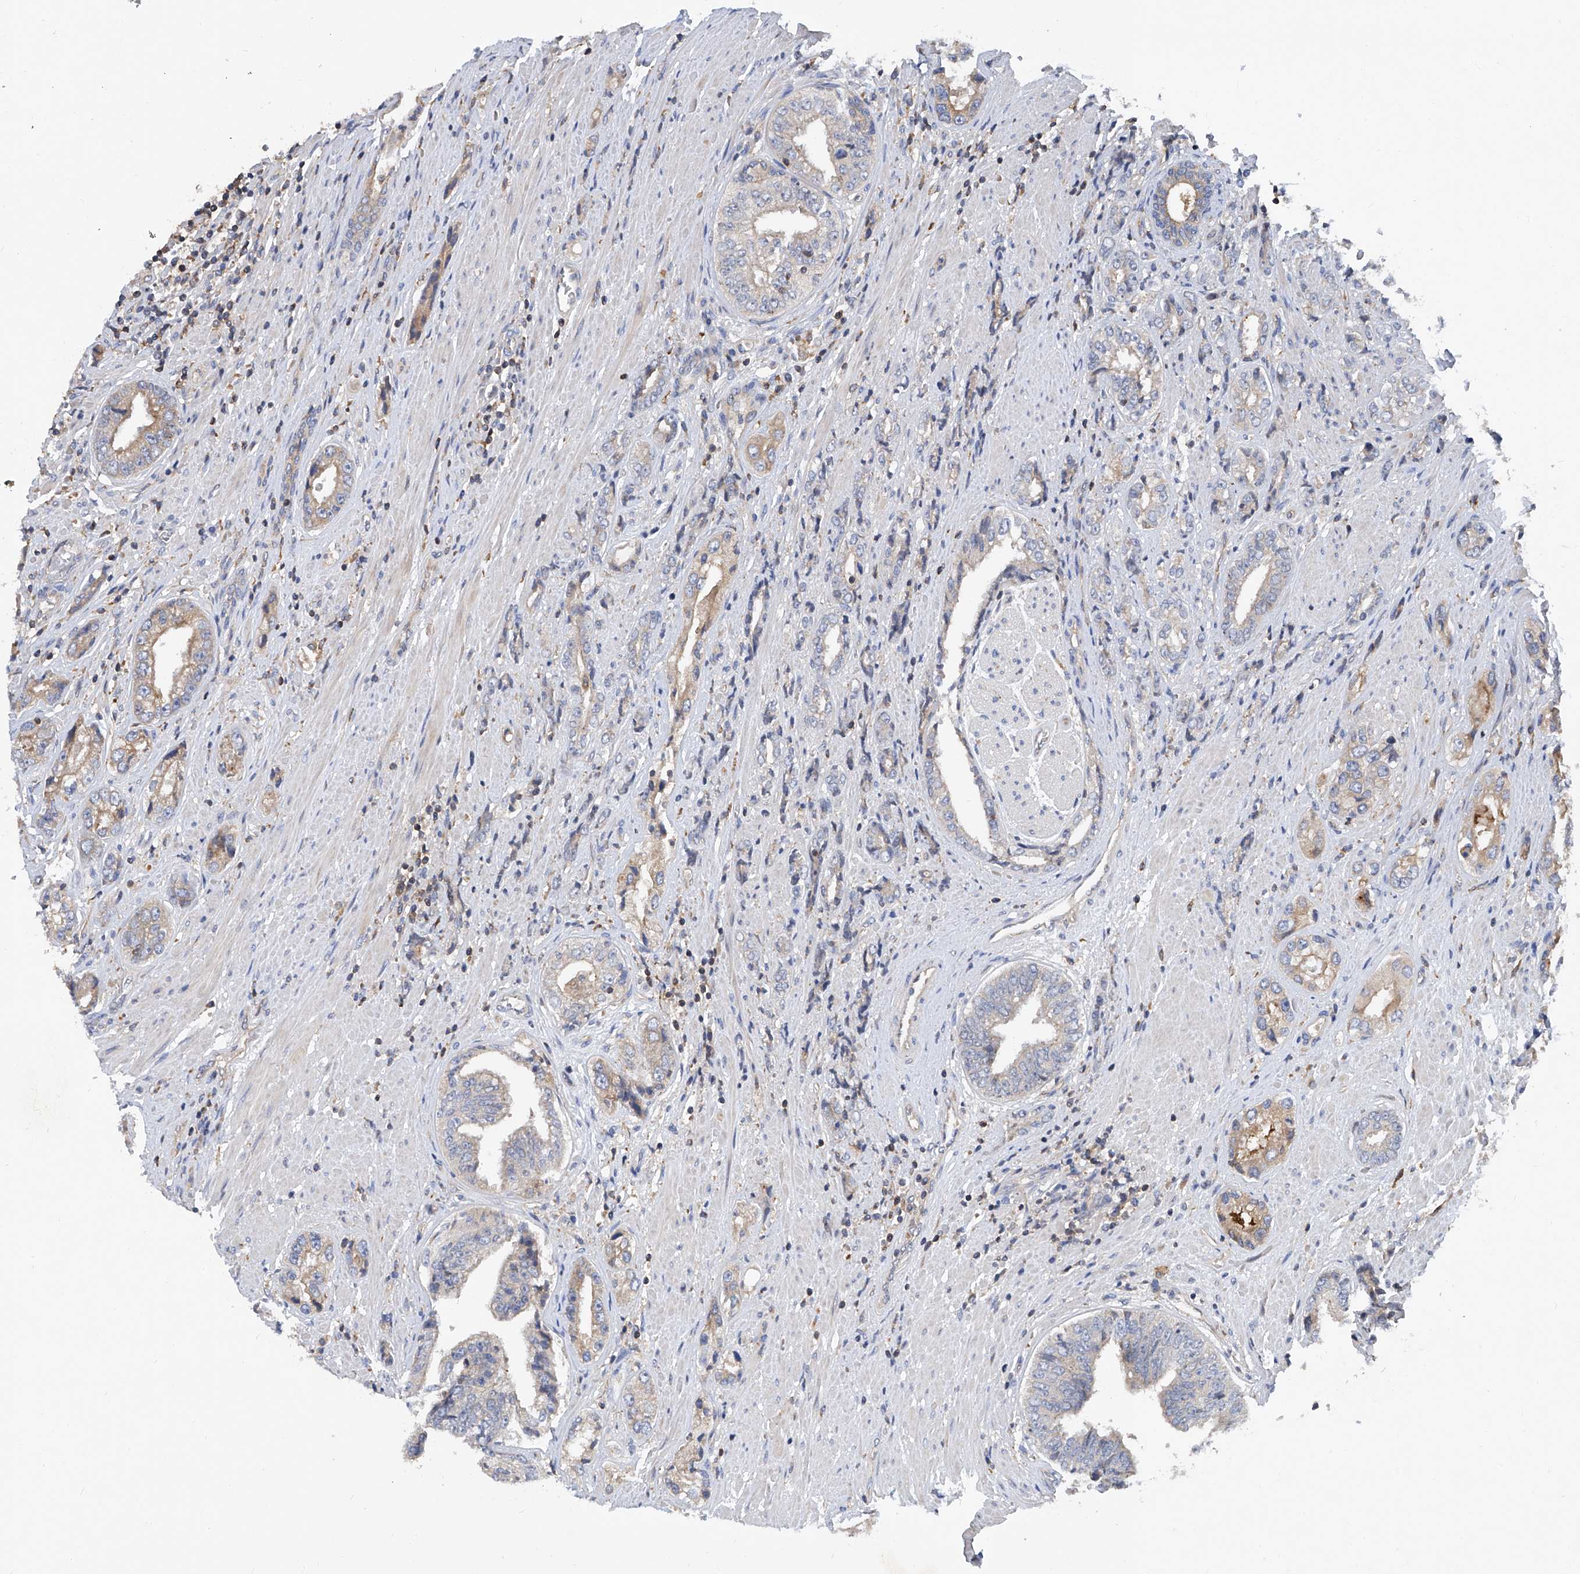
{"staining": {"intensity": "weak", "quantity": "<25%", "location": "cytoplasmic/membranous"}, "tissue": "prostate cancer", "cell_type": "Tumor cells", "image_type": "cancer", "snomed": [{"axis": "morphology", "description": "Adenocarcinoma, High grade"}, {"axis": "topography", "description": "Prostate"}], "caption": "The histopathology image demonstrates no staining of tumor cells in prostate cancer (adenocarcinoma (high-grade)). (Stains: DAB IHC with hematoxylin counter stain, Microscopy: brightfield microscopy at high magnification).", "gene": "TRIM38", "patient": {"sex": "male", "age": 61}}